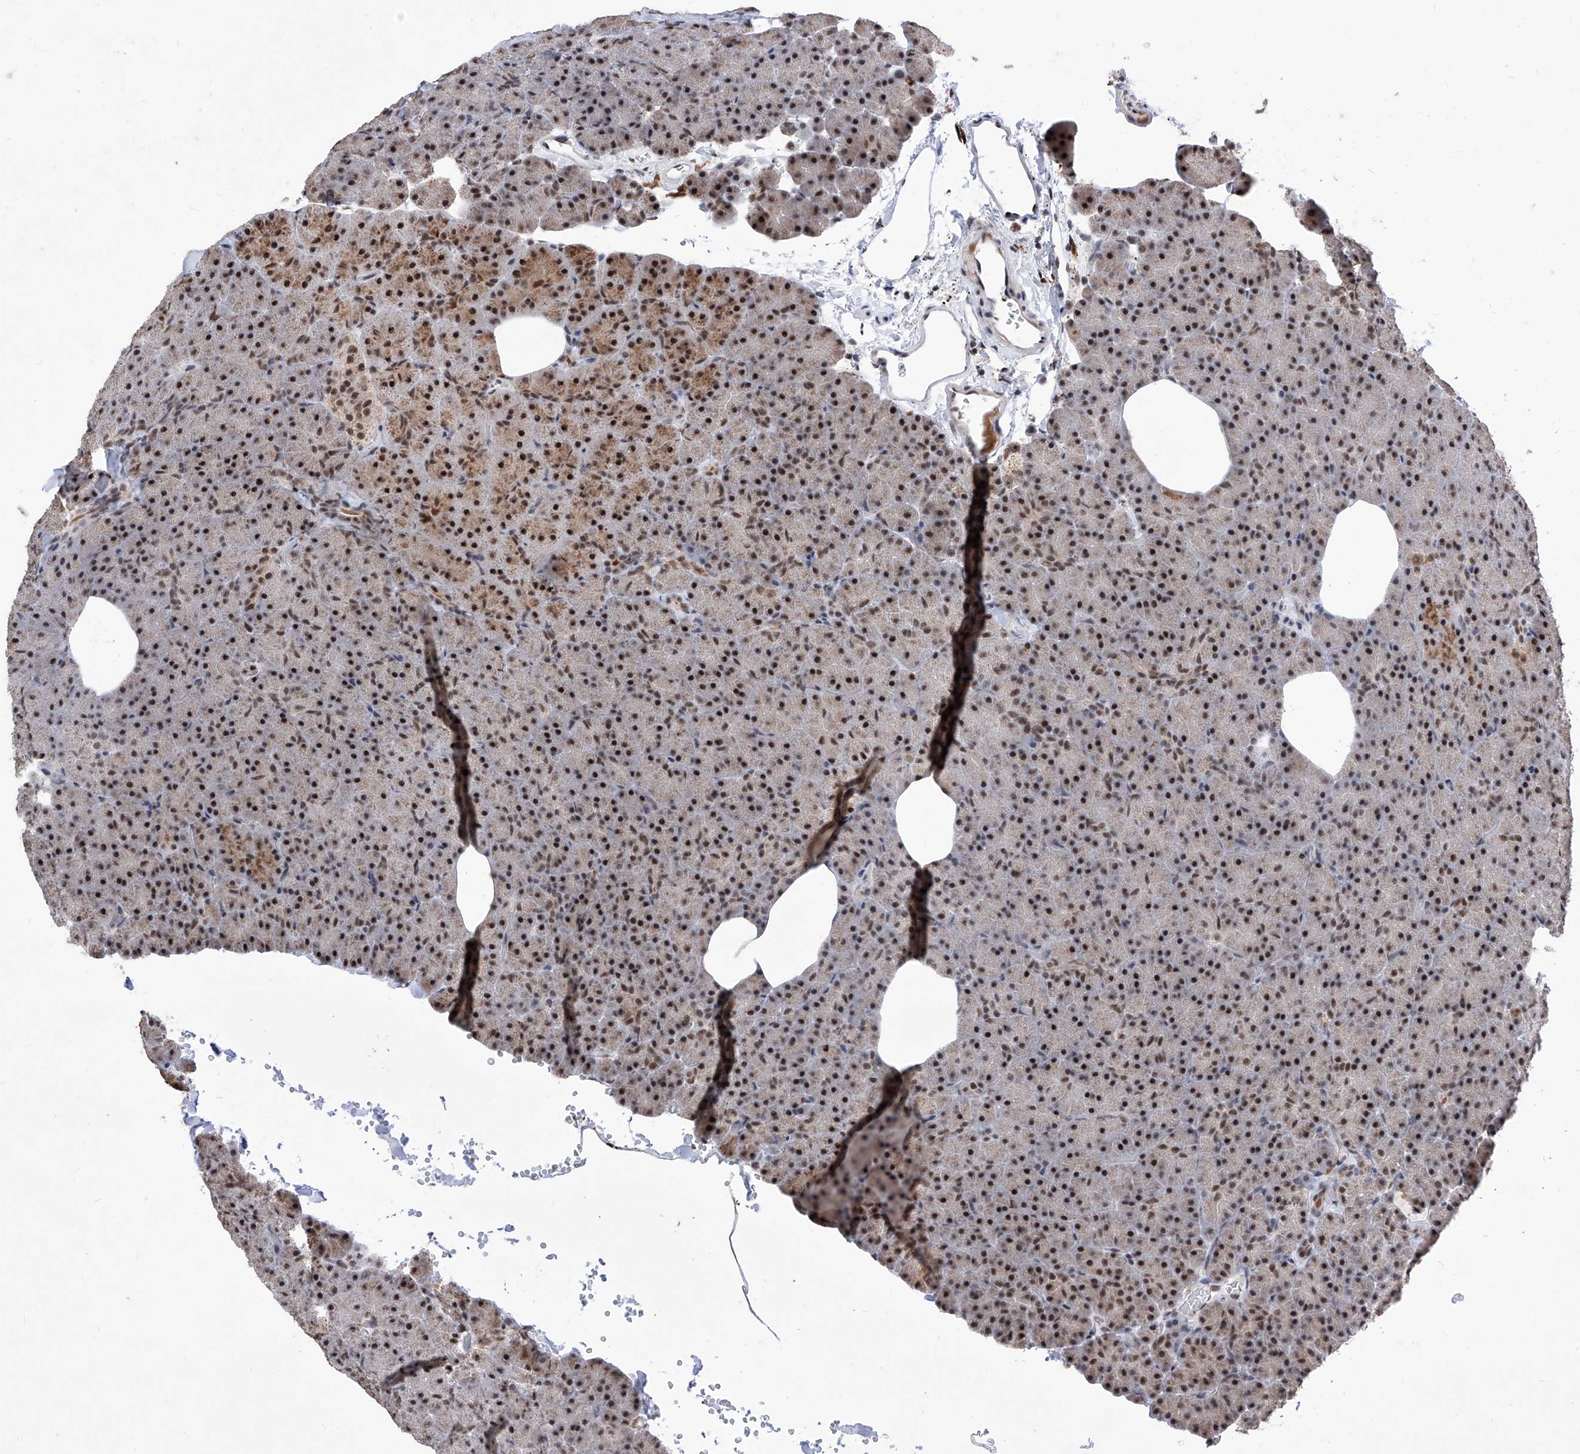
{"staining": {"intensity": "strong", "quantity": ">75%", "location": "nuclear"}, "tissue": "pancreas", "cell_type": "Exocrine glandular cells", "image_type": "normal", "snomed": [{"axis": "morphology", "description": "Normal tissue, NOS"}, {"axis": "morphology", "description": "Carcinoid, malignant, NOS"}, {"axis": "topography", "description": "Pancreas"}], "caption": "Immunohistochemical staining of unremarkable human pancreas demonstrates high levels of strong nuclear staining in about >75% of exocrine glandular cells.", "gene": "PHF5A", "patient": {"sex": "female", "age": 35}}